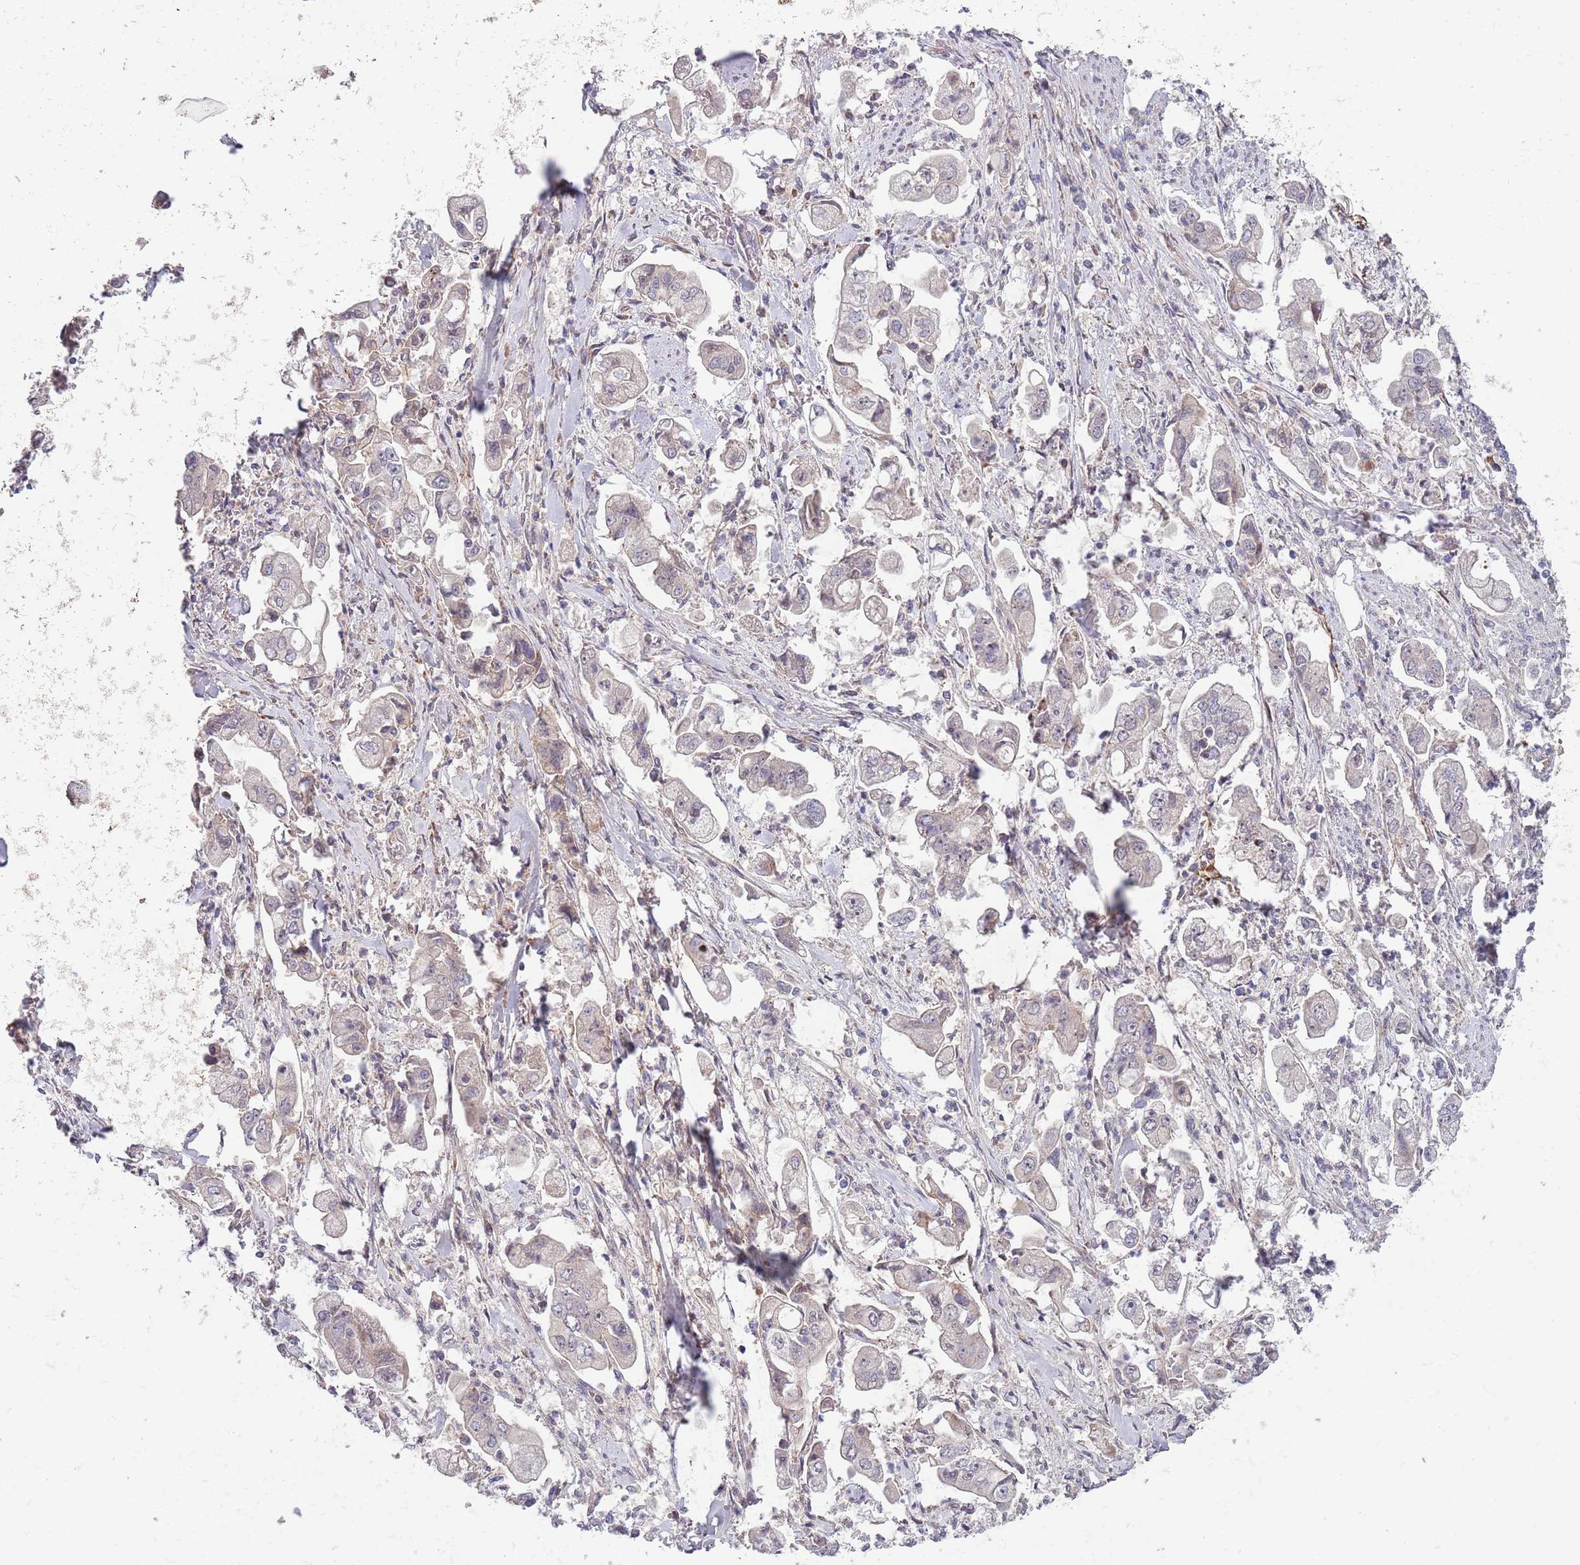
{"staining": {"intensity": "negative", "quantity": "none", "location": "none"}, "tissue": "stomach cancer", "cell_type": "Tumor cells", "image_type": "cancer", "snomed": [{"axis": "morphology", "description": "Adenocarcinoma, NOS"}, {"axis": "topography", "description": "Stomach"}], "caption": "Human stomach adenocarcinoma stained for a protein using IHC demonstrates no positivity in tumor cells.", "gene": "NT5DC4", "patient": {"sex": "male", "age": 62}}